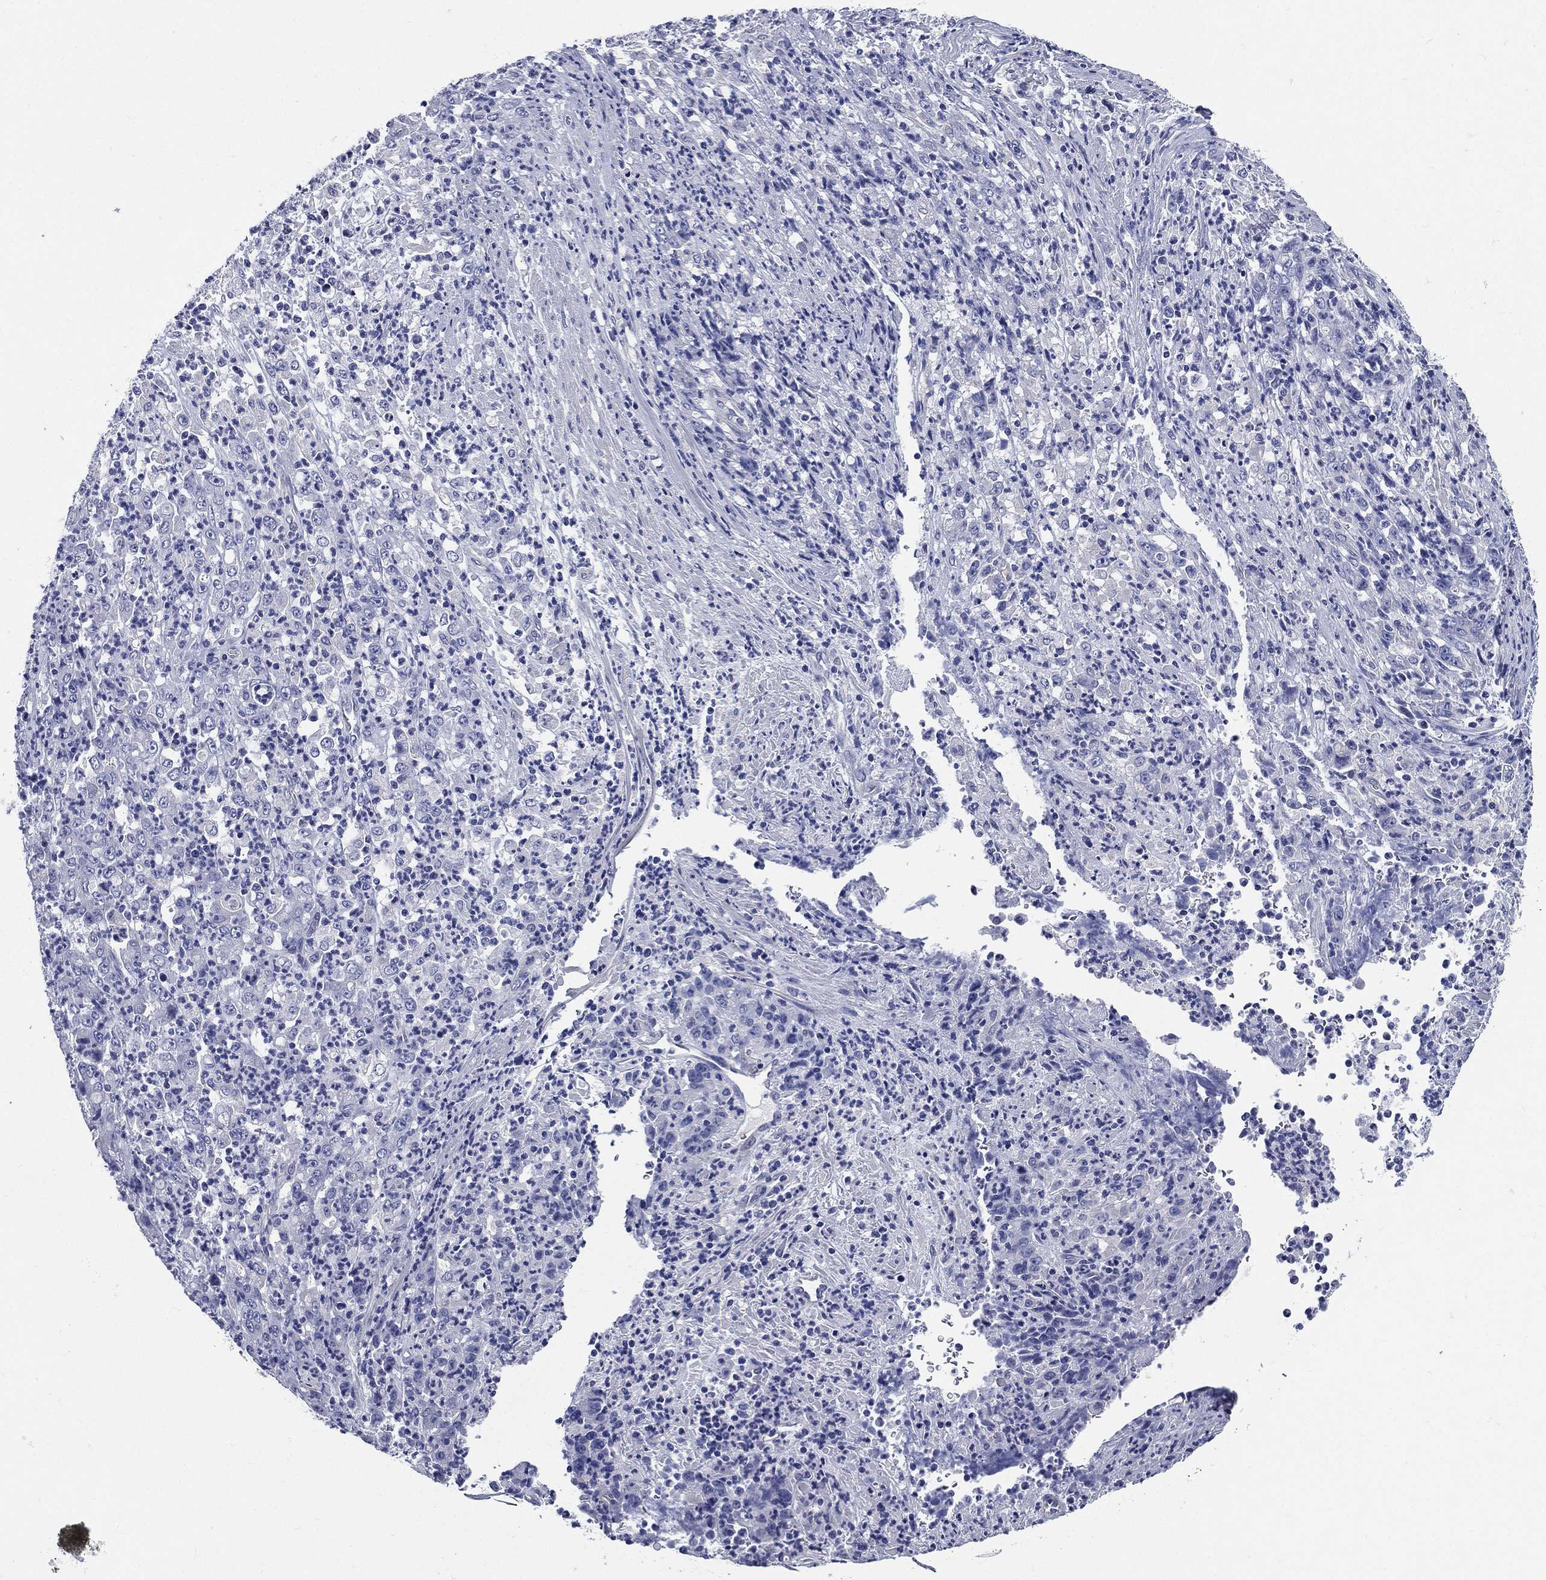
{"staining": {"intensity": "negative", "quantity": "none", "location": "none"}, "tissue": "stomach cancer", "cell_type": "Tumor cells", "image_type": "cancer", "snomed": [{"axis": "morphology", "description": "Adenocarcinoma, NOS"}, {"axis": "topography", "description": "Stomach, lower"}], "caption": "Immunohistochemical staining of human adenocarcinoma (stomach) demonstrates no significant expression in tumor cells.", "gene": "DPYS", "patient": {"sex": "female", "age": 71}}